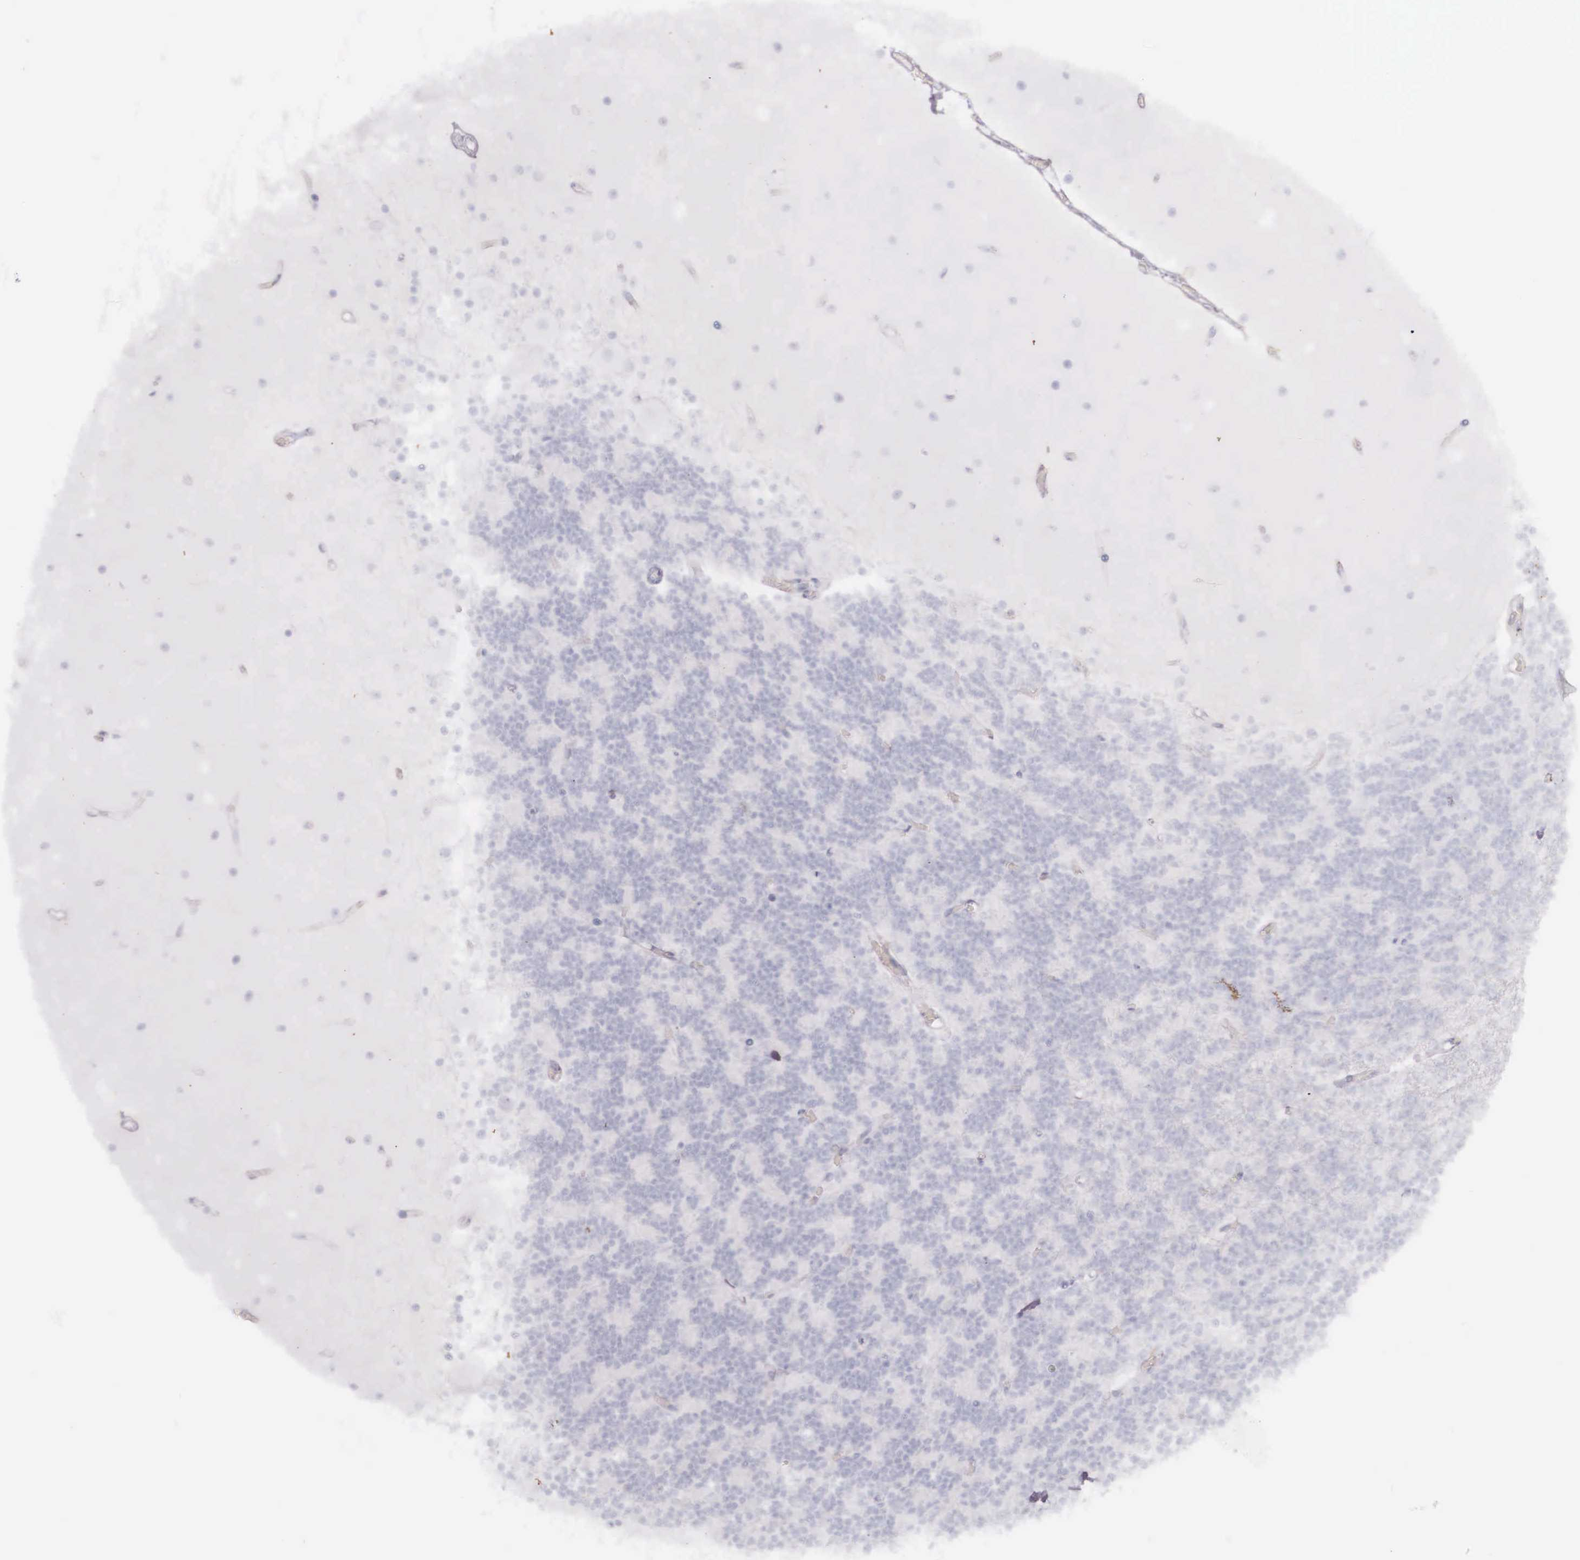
{"staining": {"intensity": "negative", "quantity": "none", "location": "none"}, "tissue": "cerebellum", "cell_type": "Cells in granular layer", "image_type": "normal", "snomed": [{"axis": "morphology", "description": "Normal tissue, NOS"}, {"axis": "topography", "description": "Cerebellum"}], "caption": "The photomicrograph shows no significant staining in cells in granular layer of cerebellum.", "gene": "KRT14", "patient": {"sex": "female", "age": 54}}